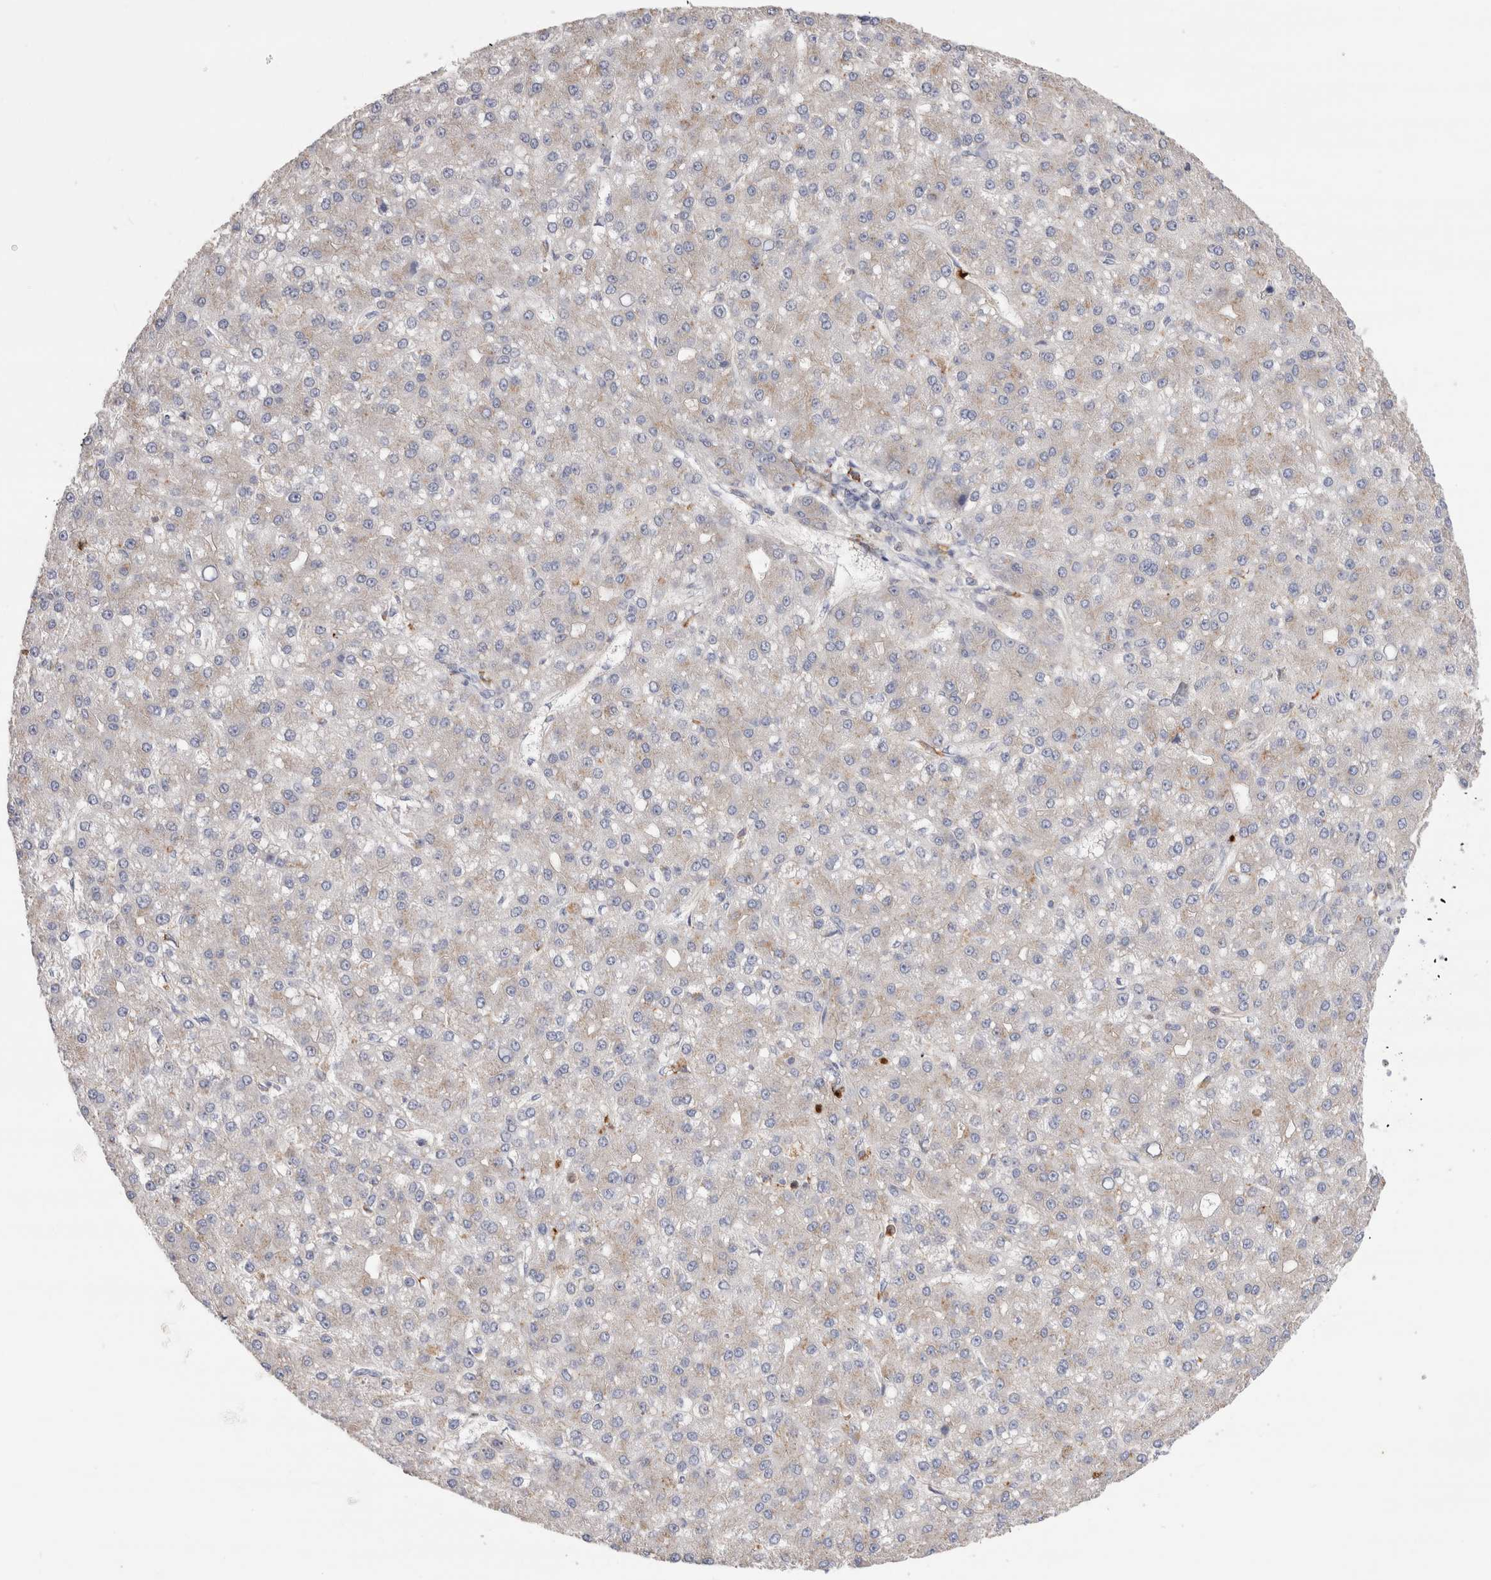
{"staining": {"intensity": "weak", "quantity": "<25%", "location": "cytoplasmic/membranous"}, "tissue": "liver cancer", "cell_type": "Tumor cells", "image_type": "cancer", "snomed": [{"axis": "morphology", "description": "Carcinoma, Hepatocellular, NOS"}, {"axis": "topography", "description": "Liver"}], "caption": "There is no significant expression in tumor cells of liver cancer (hepatocellular carcinoma). Brightfield microscopy of immunohistochemistry (IHC) stained with DAB (3,3'-diaminobenzidine) (brown) and hematoxylin (blue), captured at high magnification.", "gene": "NXT2", "patient": {"sex": "male", "age": 67}}